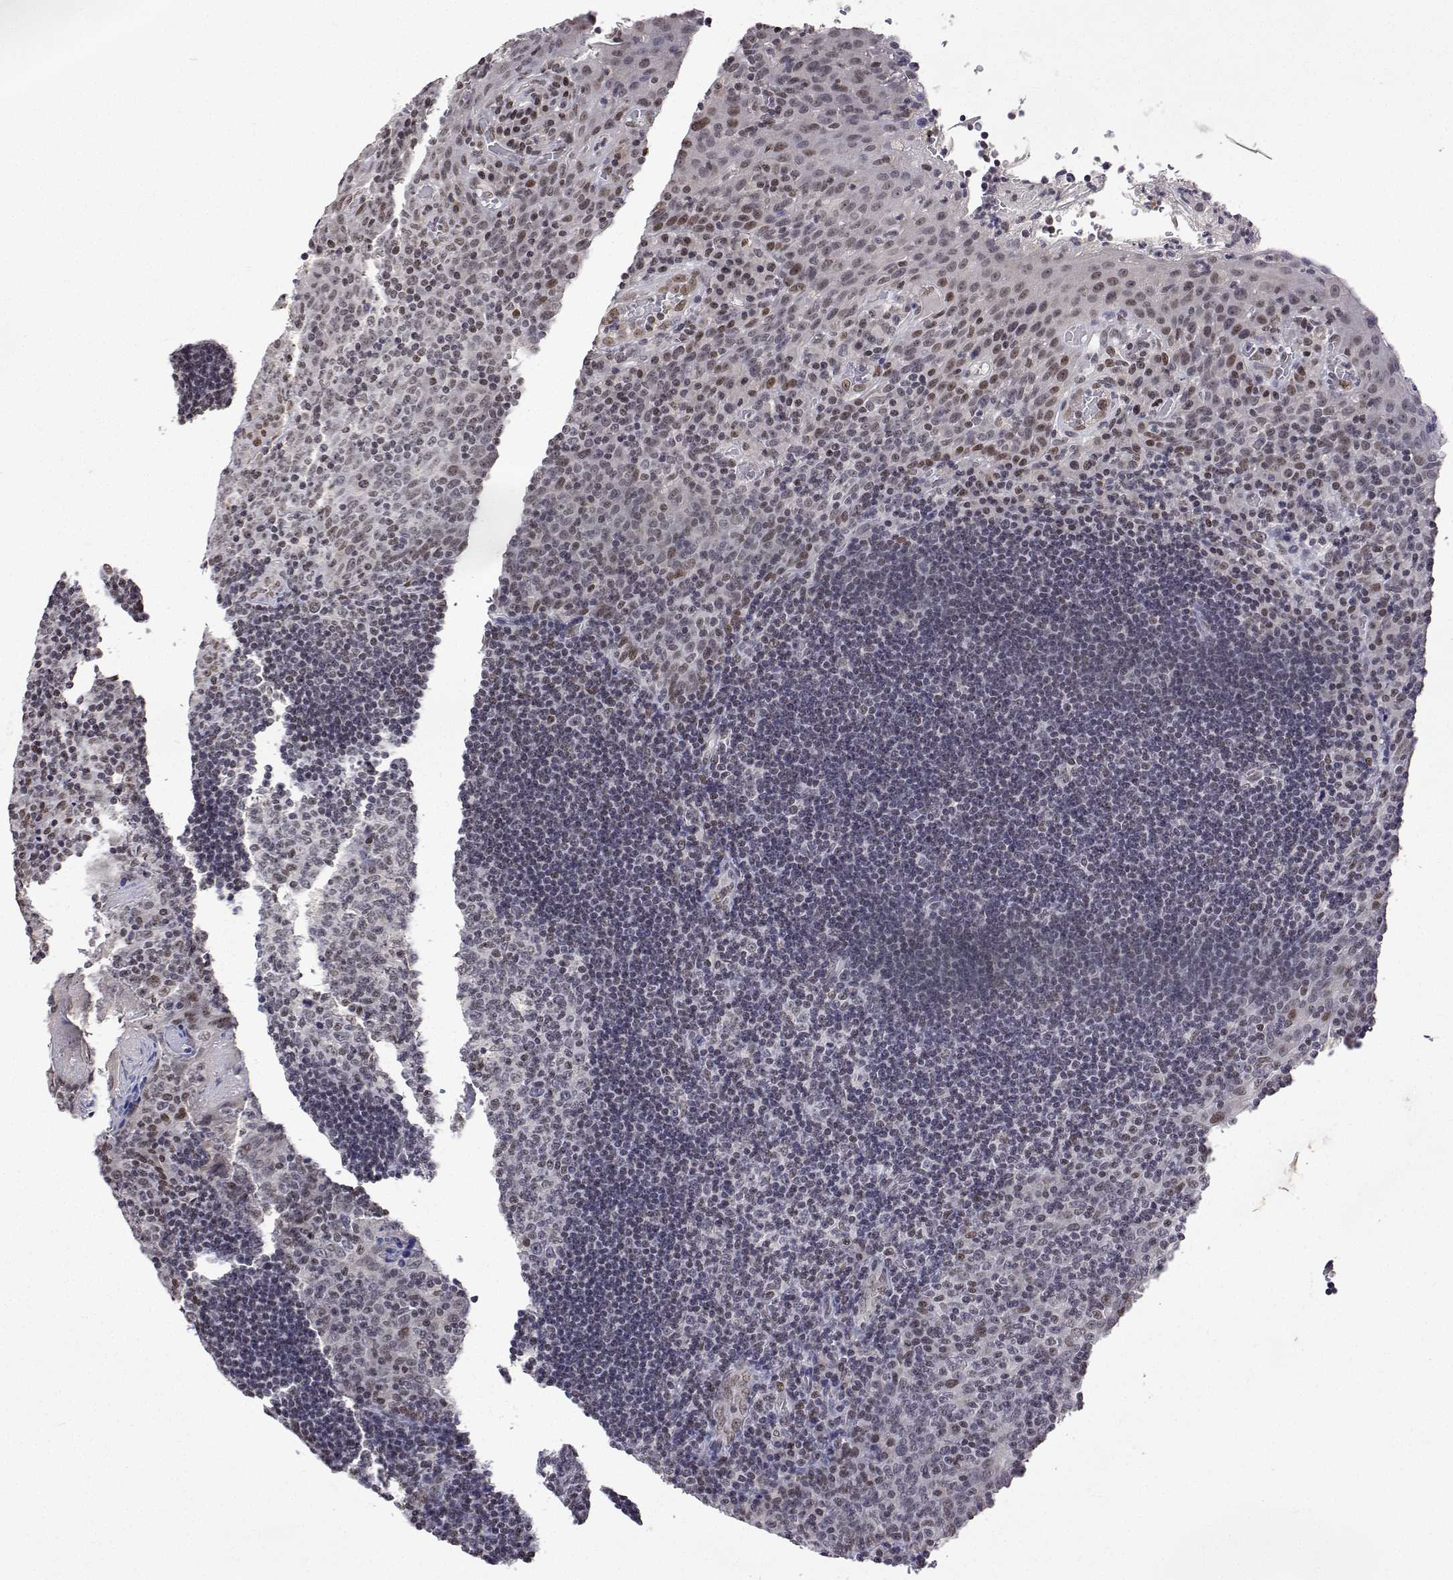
{"staining": {"intensity": "weak", "quantity": "<25%", "location": "cytoplasmic/membranous"}, "tissue": "tonsil", "cell_type": "Germinal center cells", "image_type": "normal", "snomed": [{"axis": "morphology", "description": "Normal tissue, NOS"}, {"axis": "topography", "description": "Tonsil"}], "caption": "DAB immunohistochemical staining of unremarkable tonsil reveals no significant expression in germinal center cells.", "gene": "XPC", "patient": {"sex": "male", "age": 17}}